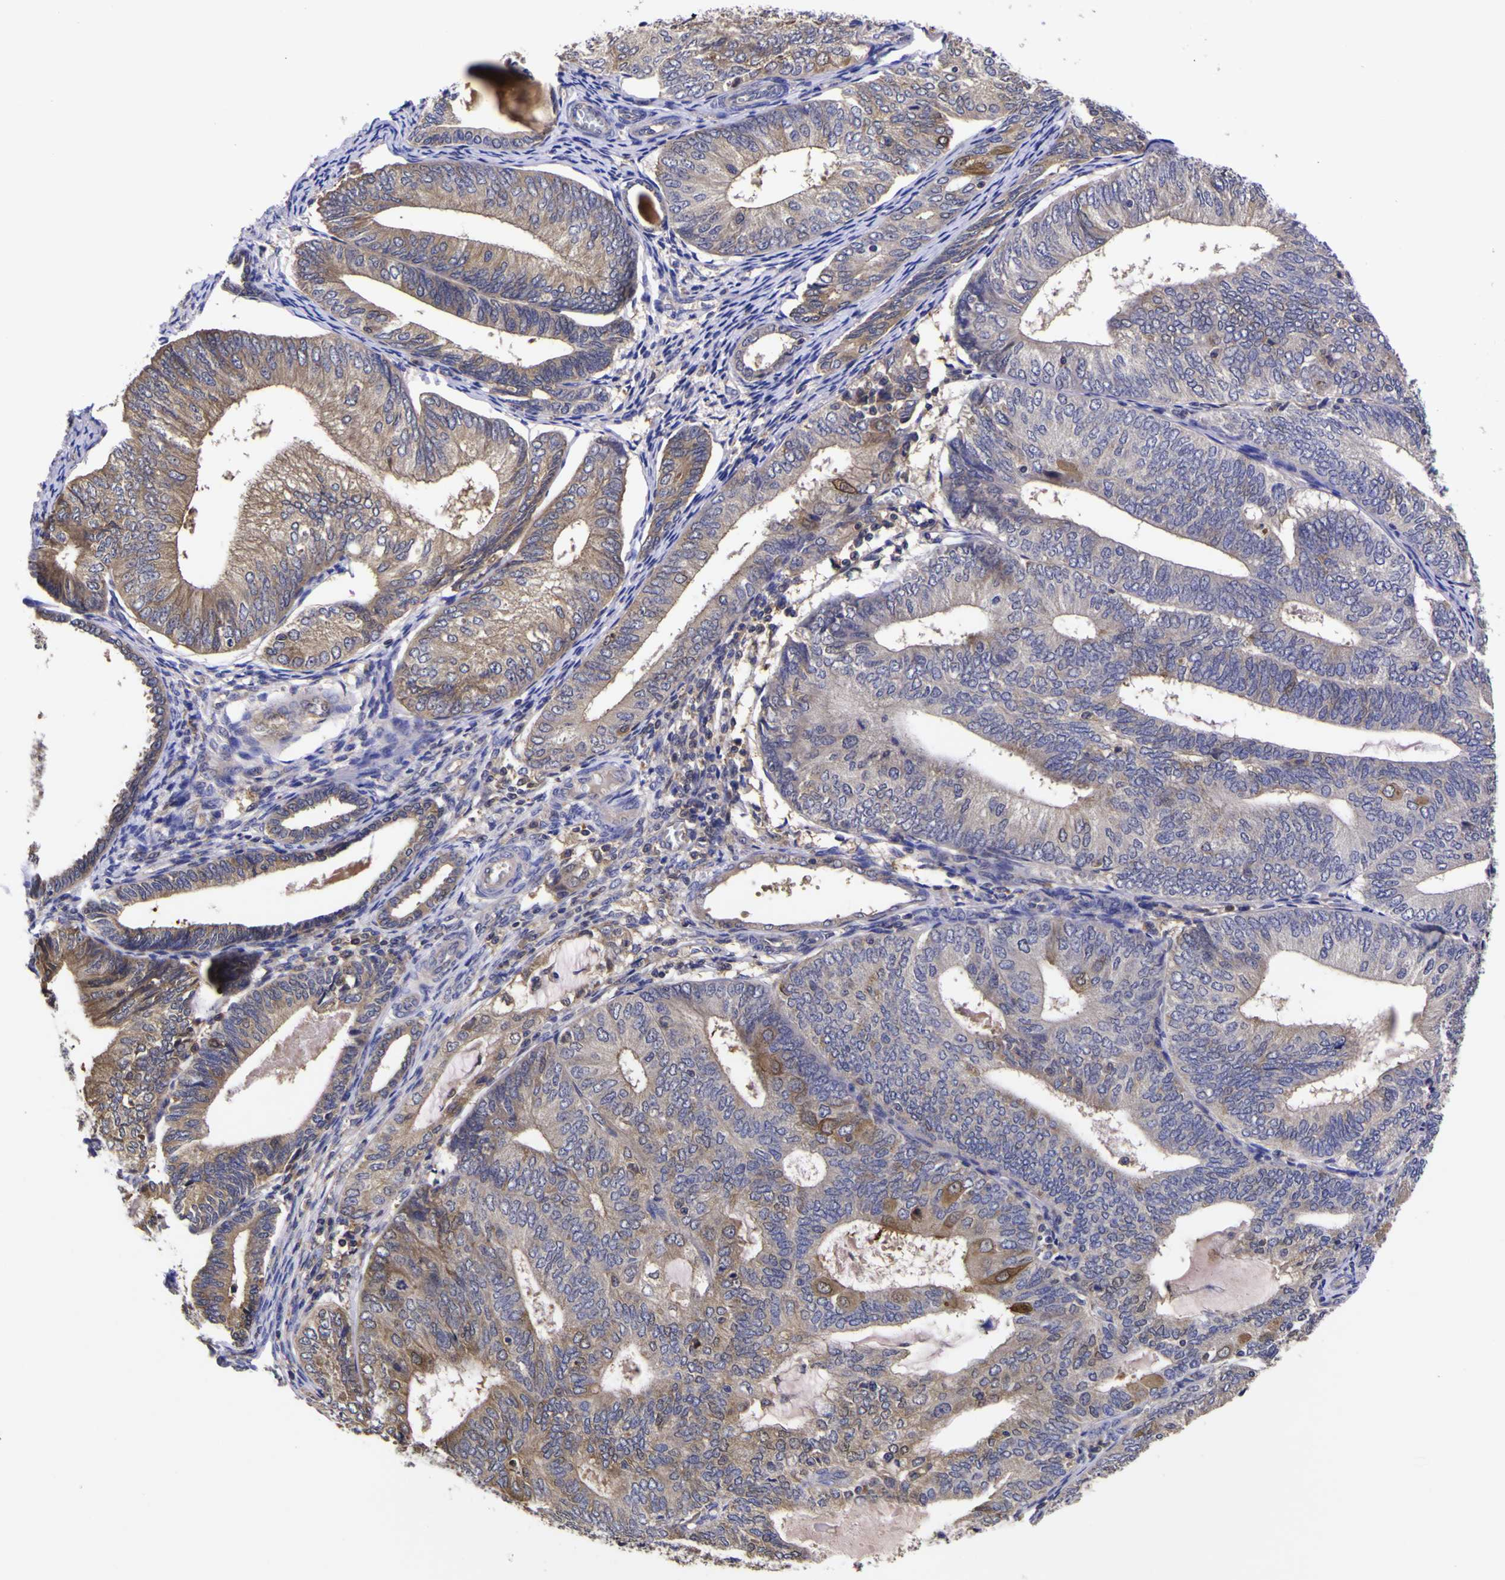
{"staining": {"intensity": "moderate", "quantity": "25%-75%", "location": "cytoplasmic/membranous"}, "tissue": "endometrial cancer", "cell_type": "Tumor cells", "image_type": "cancer", "snomed": [{"axis": "morphology", "description": "Adenocarcinoma, NOS"}, {"axis": "topography", "description": "Endometrium"}], "caption": "Immunohistochemical staining of human adenocarcinoma (endometrial) demonstrates moderate cytoplasmic/membranous protein expression in about 25%-75% of tumor cells. The protein is shown in brown color, while the nuclei are stained blue.", "gene": "MAPK14", "patient": {"sex": "female", "age": 81}}